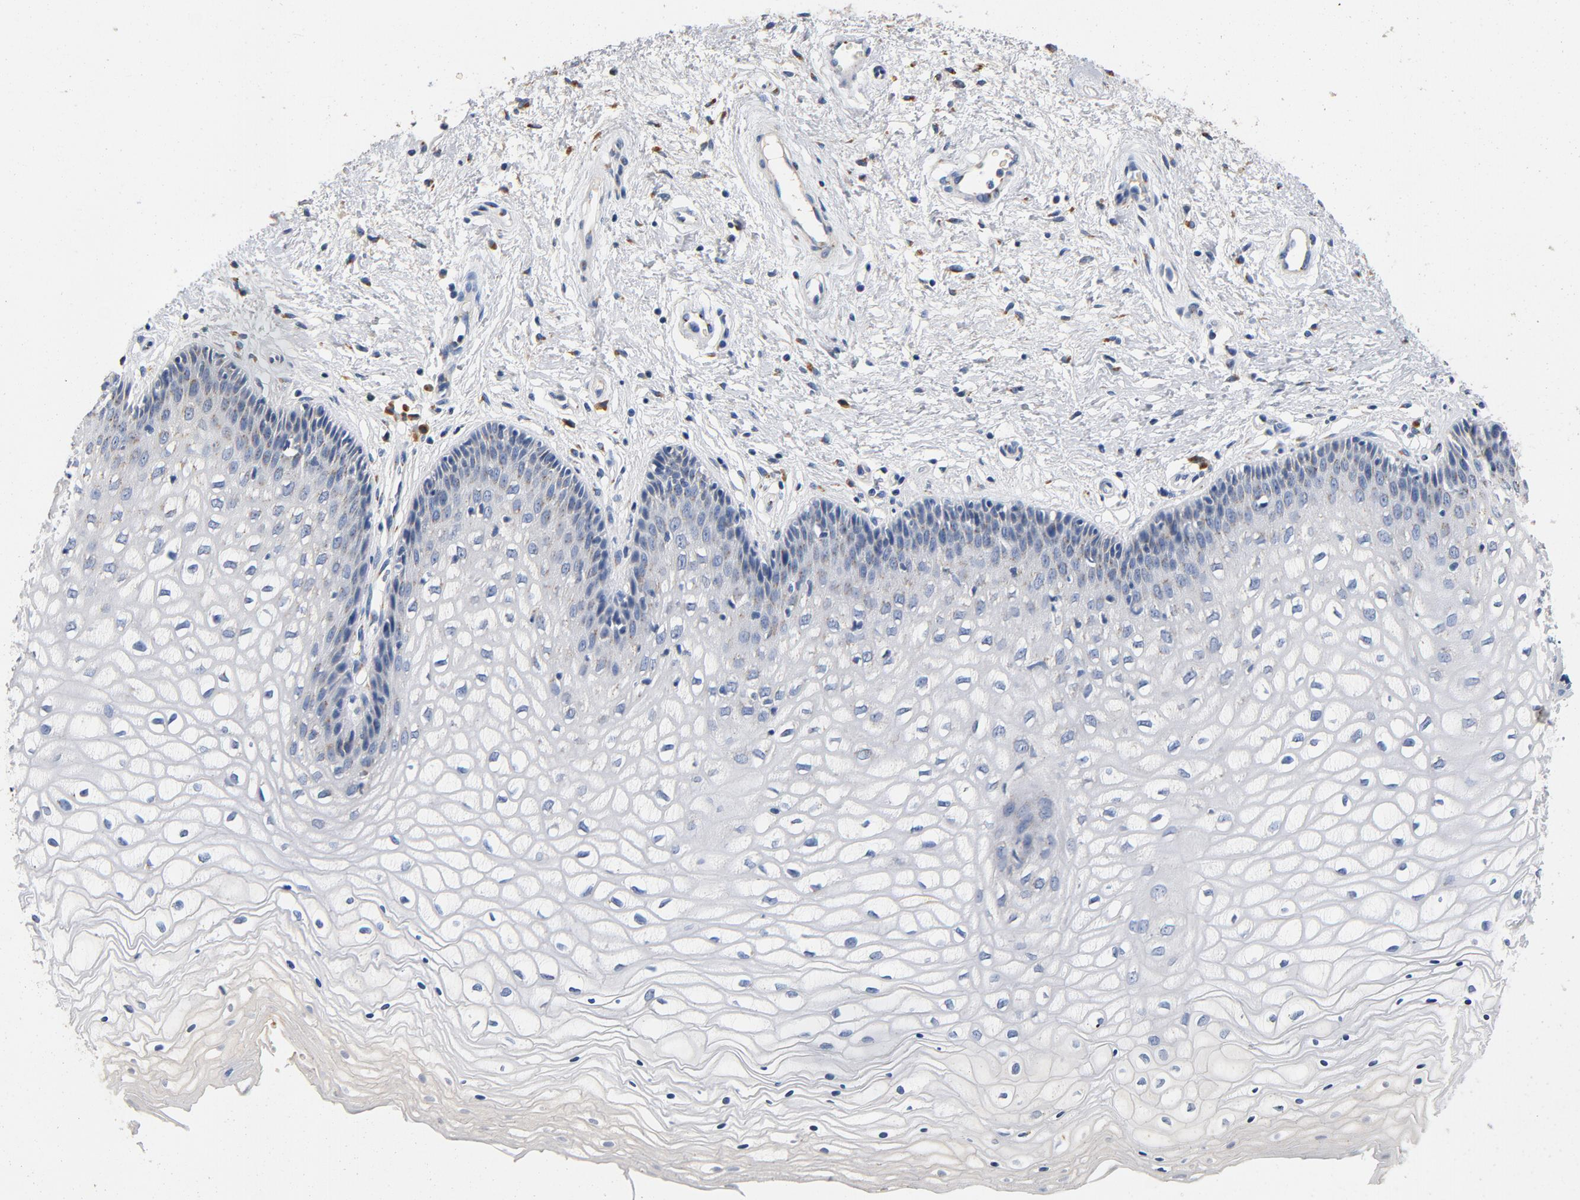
{"staining": {"intensity": "negative", "quantity": "none", "location": "none"}, "tissue": "vagina", "cell_type": "Squamous epithelial cells", "image_type": "normal", "snomed": [{"axis": "morphology", "description": "Normal tissue, NOS"}, {"axis": "topography", "description": "Vagina"}], "caption": "Immunohistochemistry (IHC) histopathology image of unremarkable vagina: human vagina stained with DAB demonstrates no significant protein staining in squamous epithelial cells.", "gene": "LMAN2", "patient": {"sex": "female", "age": 34}}